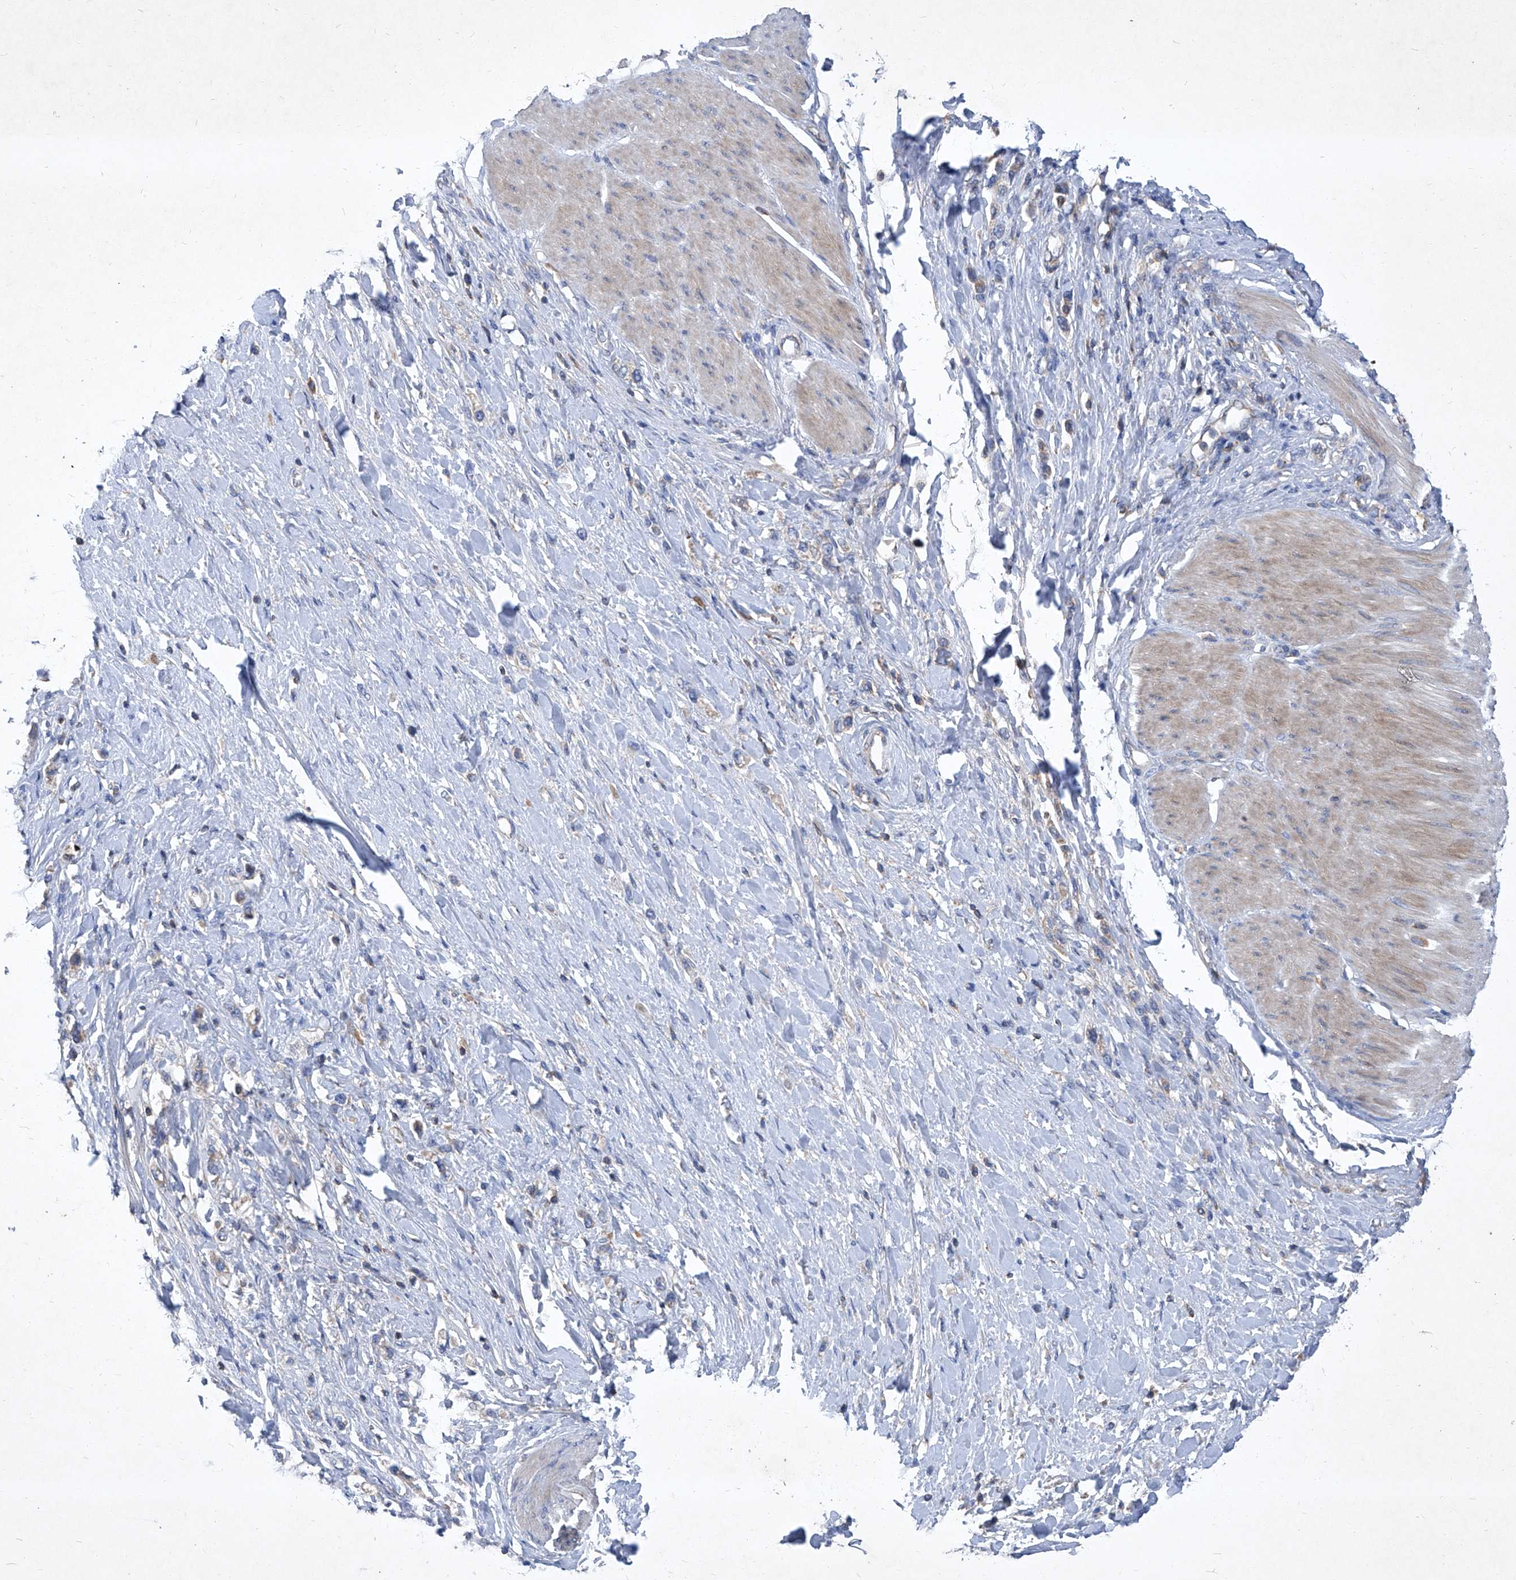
{"staining": {"intensity": "negative", "quantity": "none", "location": "none"}, "tissue": "stomach cancer", "cell_type": "Tumor cells", "image_type": "cancer", "snomed": [{"axis": "morphology", "description": "Adenocarcinoma, NOS"}, {"axis": "topography", "description": "Stomach"}], "caption": "Immunohistochemistry (IHC) of human stomach cancer (adenocarcinoma) exhibits no expression in tumor cells.", "gene": "EPHA8", "patient": {"sex": "female", "age": 65}}